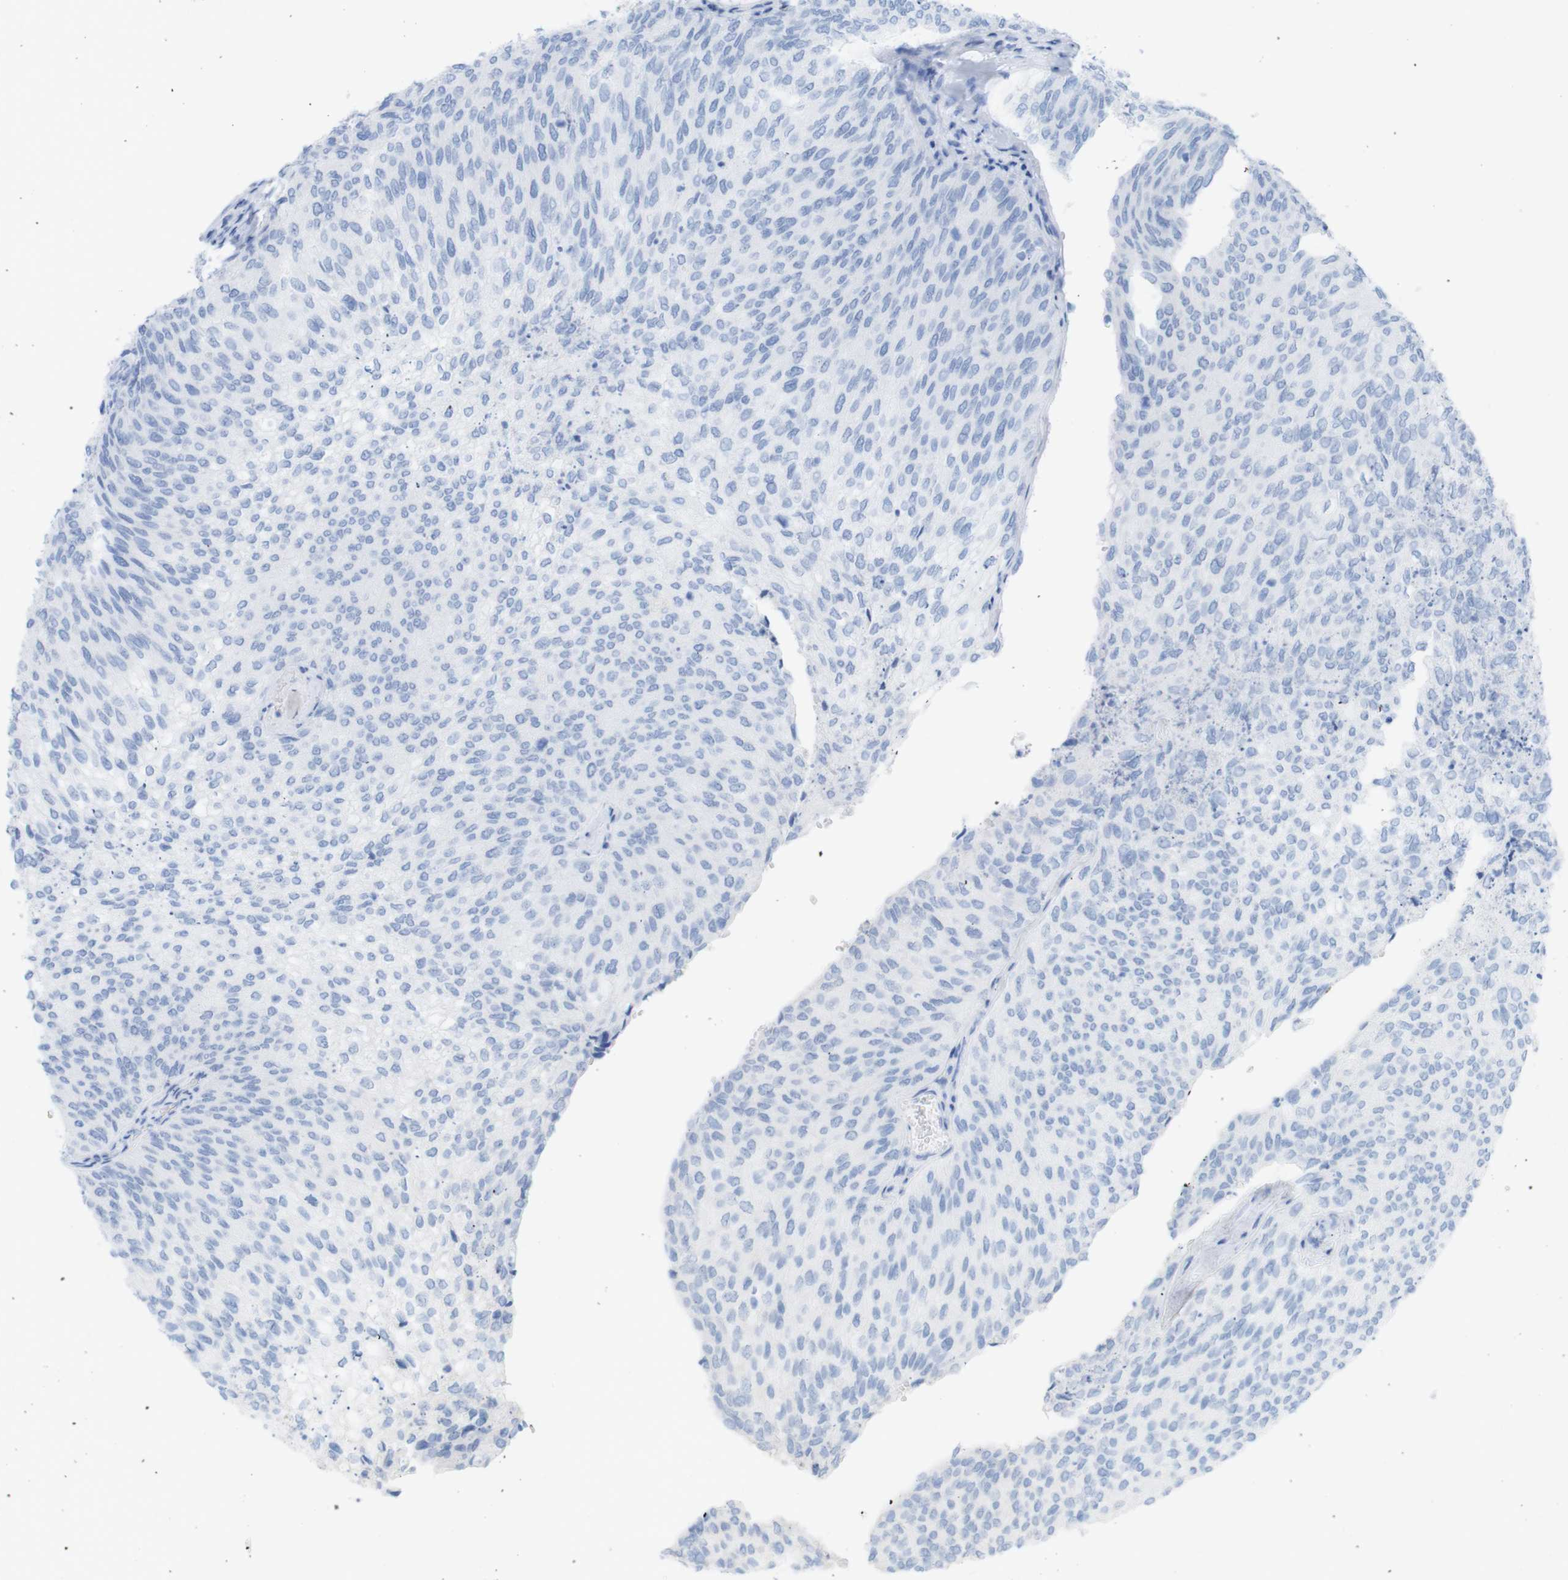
{"staining": {"intensity": "negative", "quantity": "none", "location": "none"}, "tissue": "urothelial cancer", "cell_type": "Tumor cells", "image_type": "cancer", "snomed": [{"axis": "morphology", "description": "Urothelial carcinoma, Low grade"}, {"axis": "topography", "description": "Urinary bladder"}], "caption": "Immunohistochemical staining of urothelial cancer reveals no significant staining in tumor cells.", "gene": "MYH7", "patient": {"sex": "female", "age": 79}}